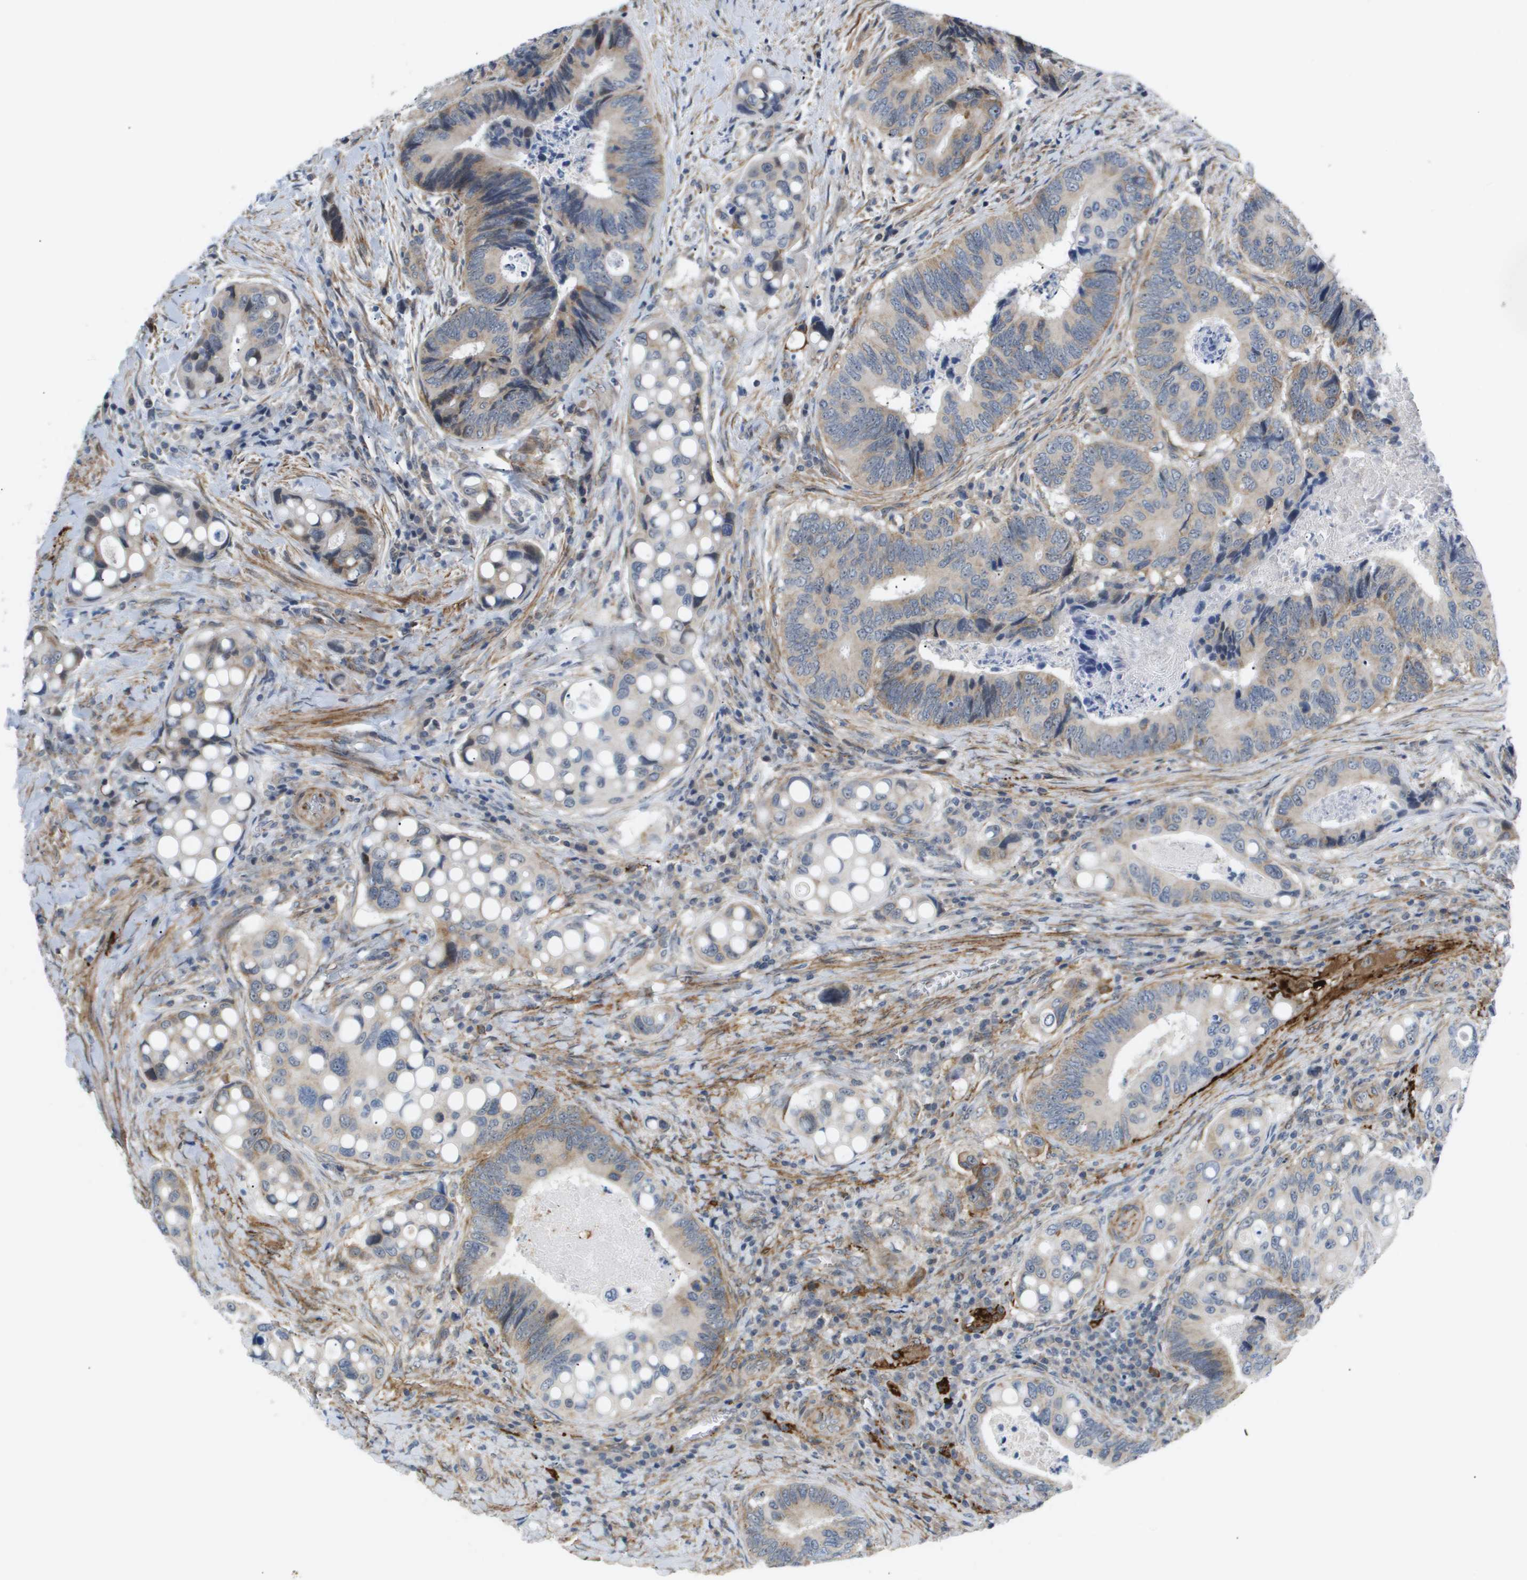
{"staining": {"intensity": "weak", "quantity": "25%-75%", "location": "cytoplasmic/membranous"}, "tissue": "colorectal cancer", "cell_type": "Tumor cells", "image_type": "cancer", "snomed": [{"axis": "morphology", "description": "Inflammation, NOS"}, {"axis": "morphology", "description": "Adenocarcinoma, NOS"}, {"axis": "topography", "description": "Colon"}], "caption": "A brown stain highlights weak cytoplasmic/membranous positivity of a protein in human adenocarcinoma (colorectal) tumor cells.", "gene": "OTUD5", "patient": {"sex": "male", "age": 72}}